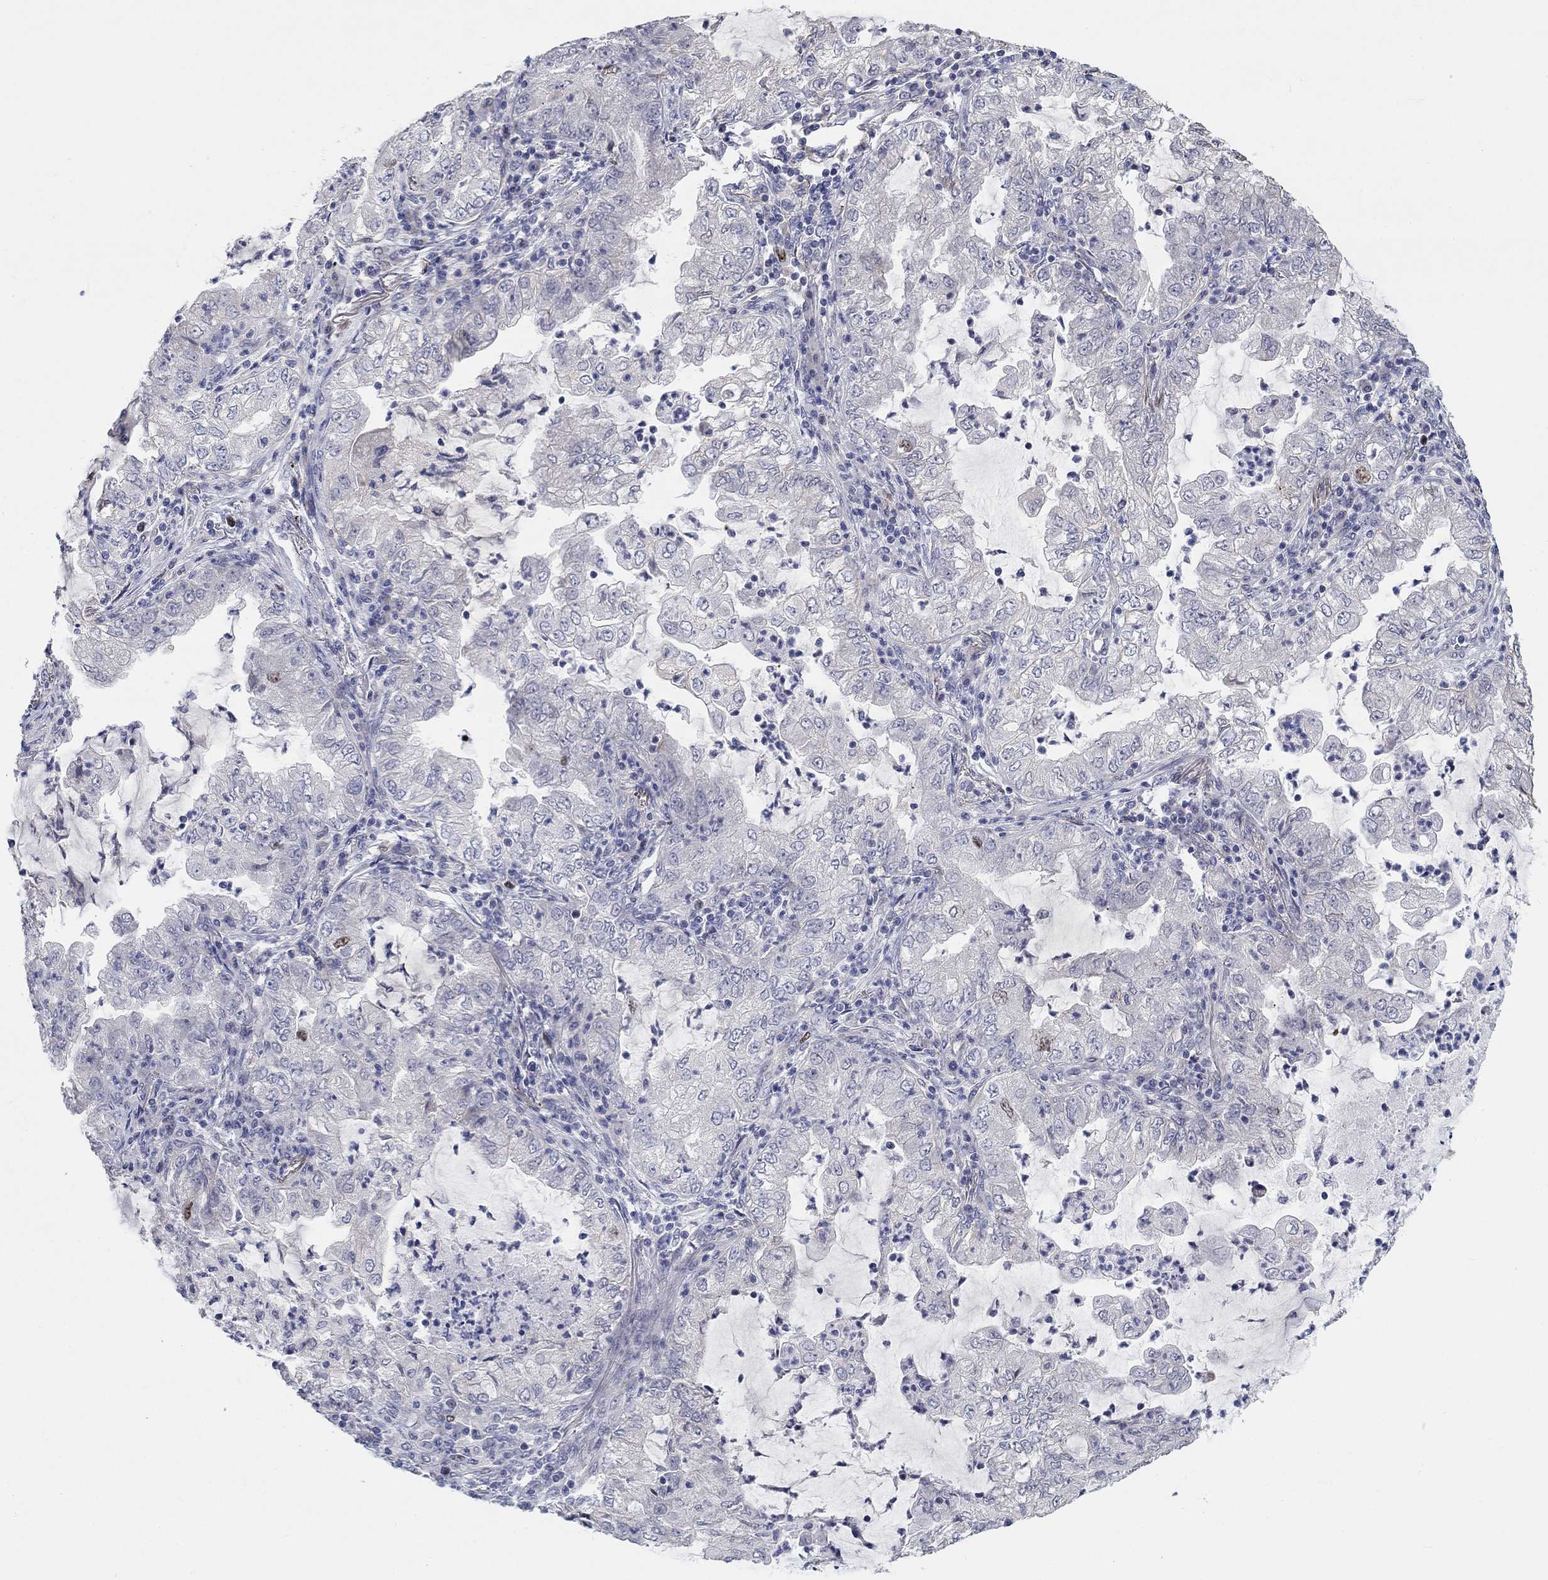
{"staining": {"intensity": "negative", "quantity": "none", "location": "none"}, "tissue": "lung cancer", "cell_type": "Tumor cells", "image_type": "cancer", "snomed": [{"axis": "morphology", "description": "Adenocarcinoma, NOS"}, {"axis": "topography", "description": "Lung"}], "caption": "Immunohistochemistry (IHC) of human adenocarcinoma (lung) displays no expression in tumor cells.", "gene": "PRC1", "patient": {"sex": "female", "age": 73}}